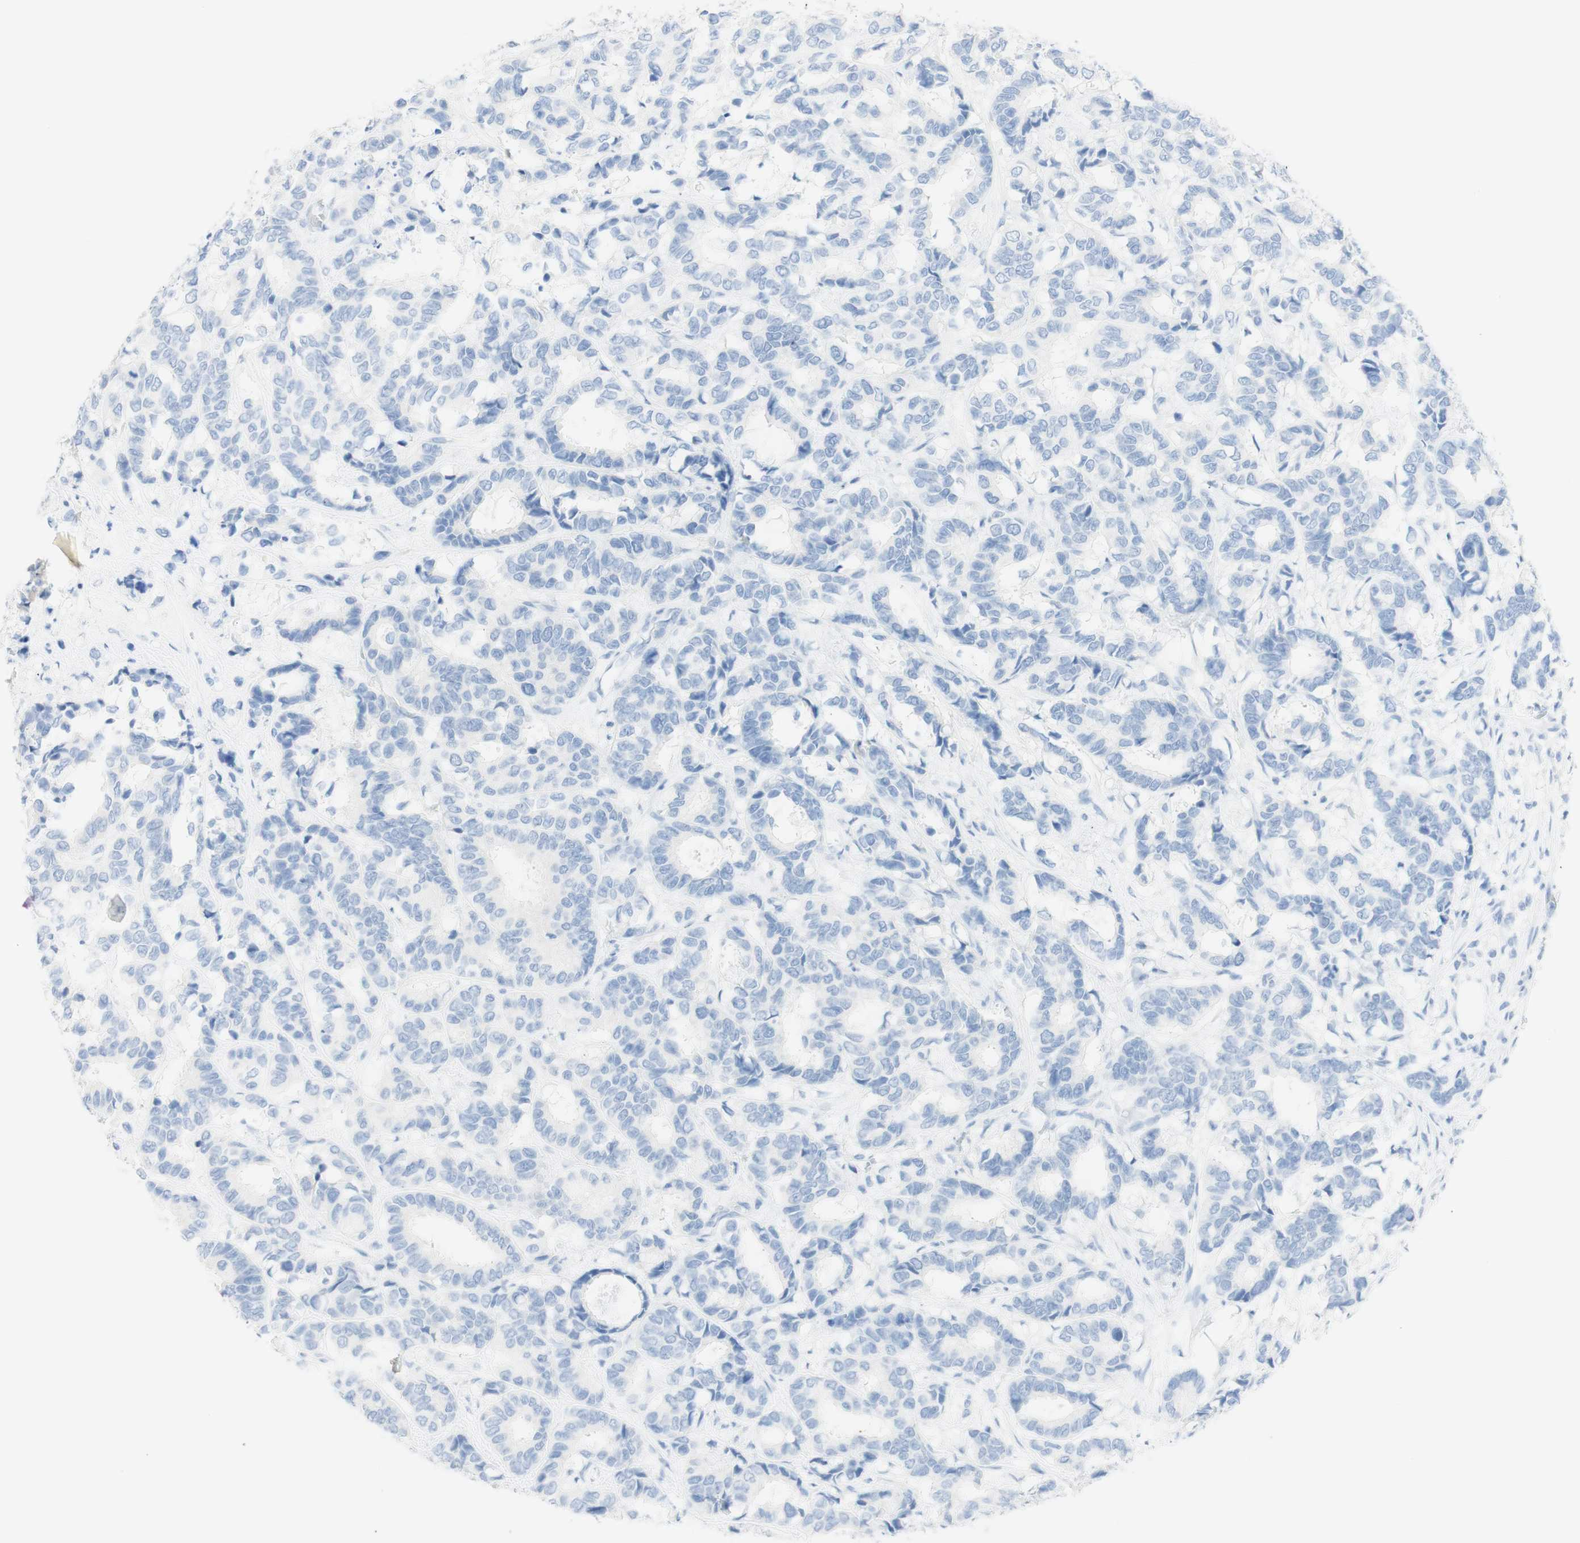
{"staining": {"intensity": "negative", "quantity": "none", "location": "none"}, "tissue": "breast cancer", "cell_type": "Tumor cells", "image_type": "cancer", "snomed": [{"axis": "morphology", "description": "Duct carcinoma"}, {"axis": "topography", "description": "Breast"}], "caption": "Tumor cells are negative for protein expression in human breast cancer.", "gene": "TPO", "patient": {"sex": "female", "age": 87}}